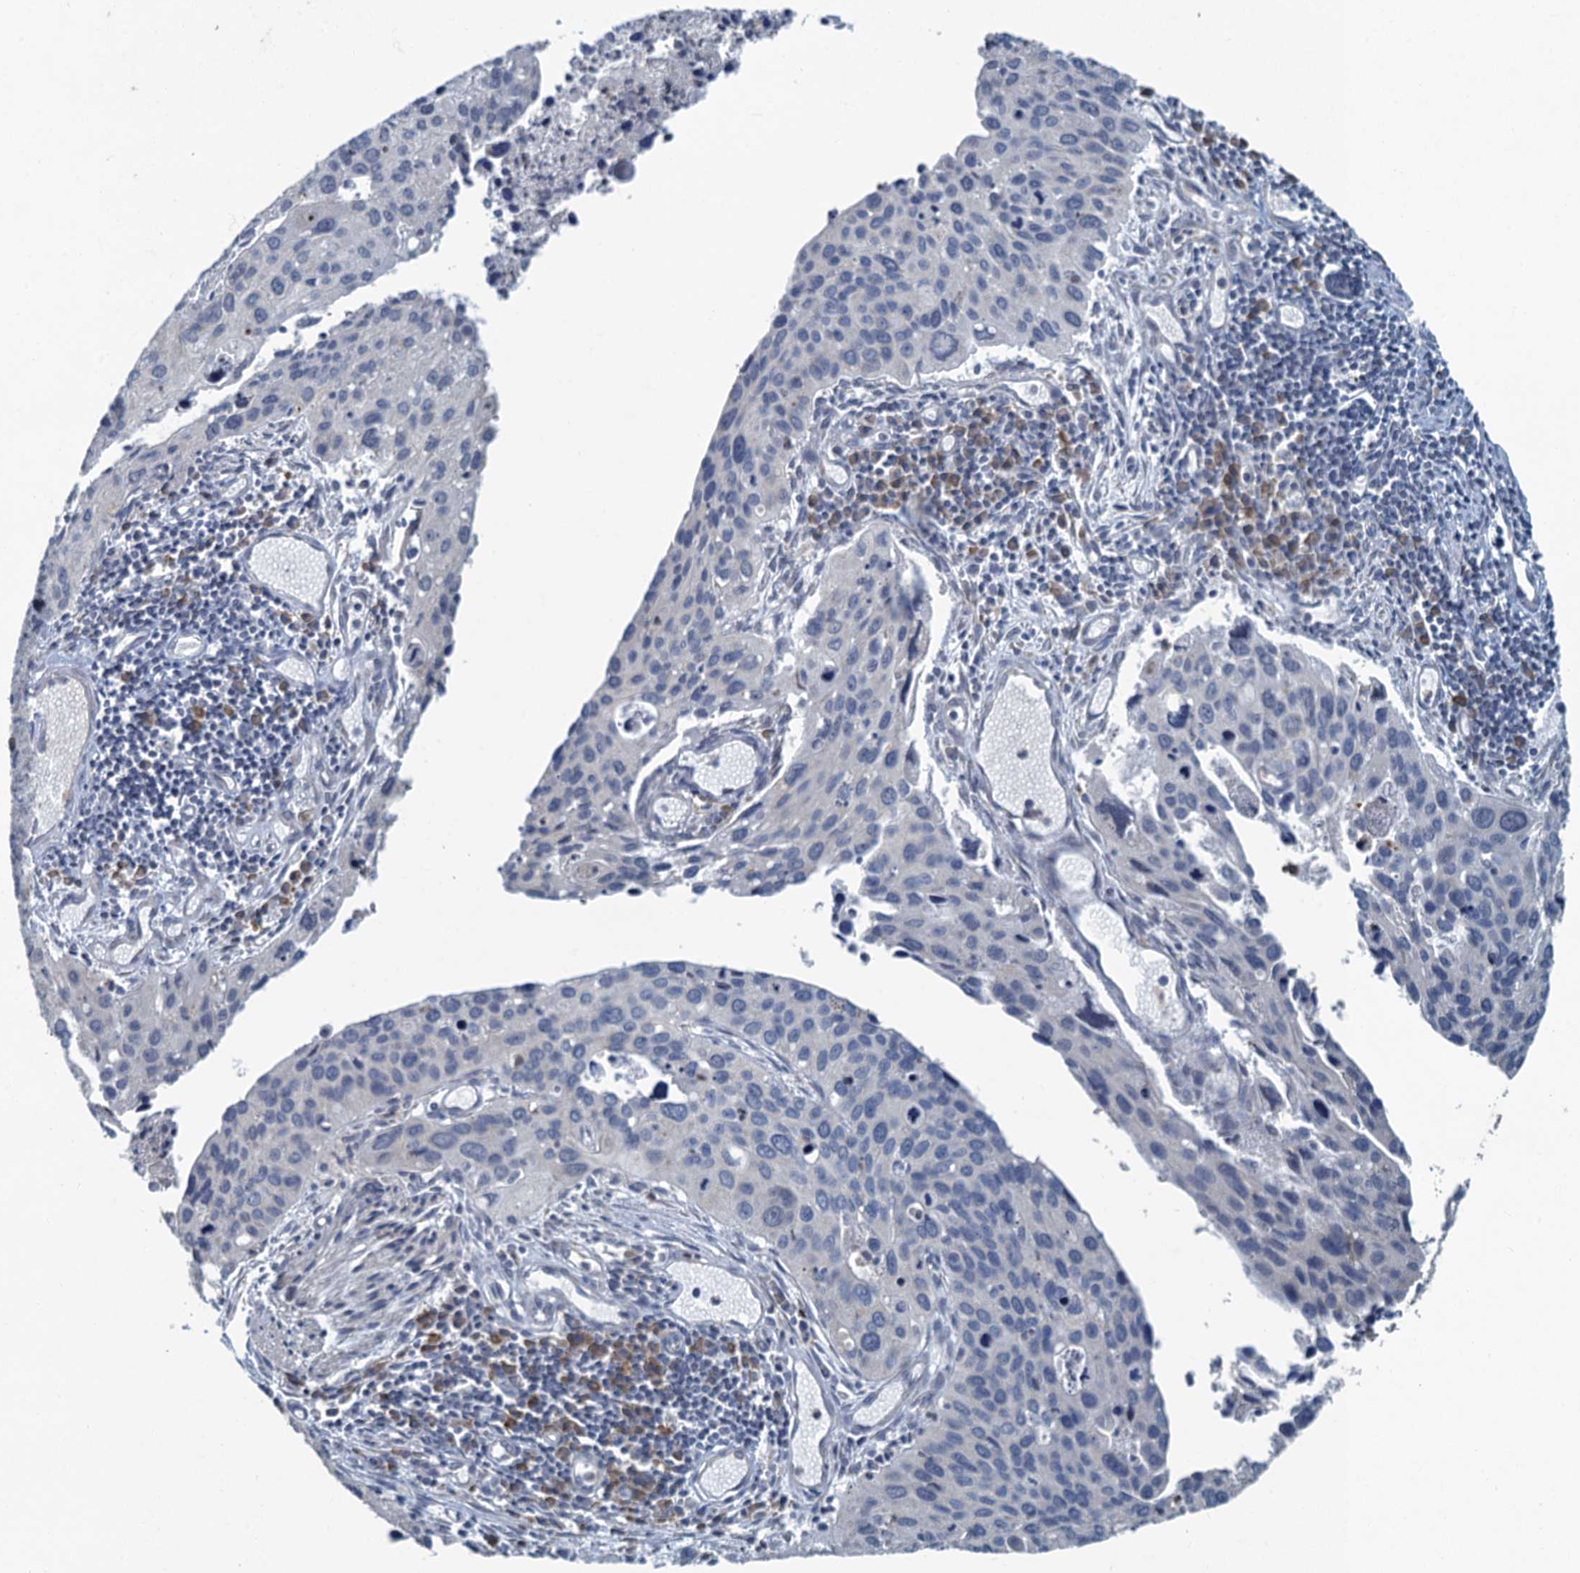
{"staining": {"intensity": "negative", "quantity": "none", "location": "none"}, "tissue": "cervical cancer", "cell_type": "Tumor cells", "image_type": "cancer", "snomed": [{"axis": "morphology", "description": "Squamous cell carcinoma, NOS"}, {"axis": "topography", "description": "Cervix"}], "caption": "Protein analysis of cervical cancer (squamous cell carcinoma) exhibits no significant positivity in tumor cells.", "gene": "TEX35", "patient": {"sex": "female", "age": 55}}